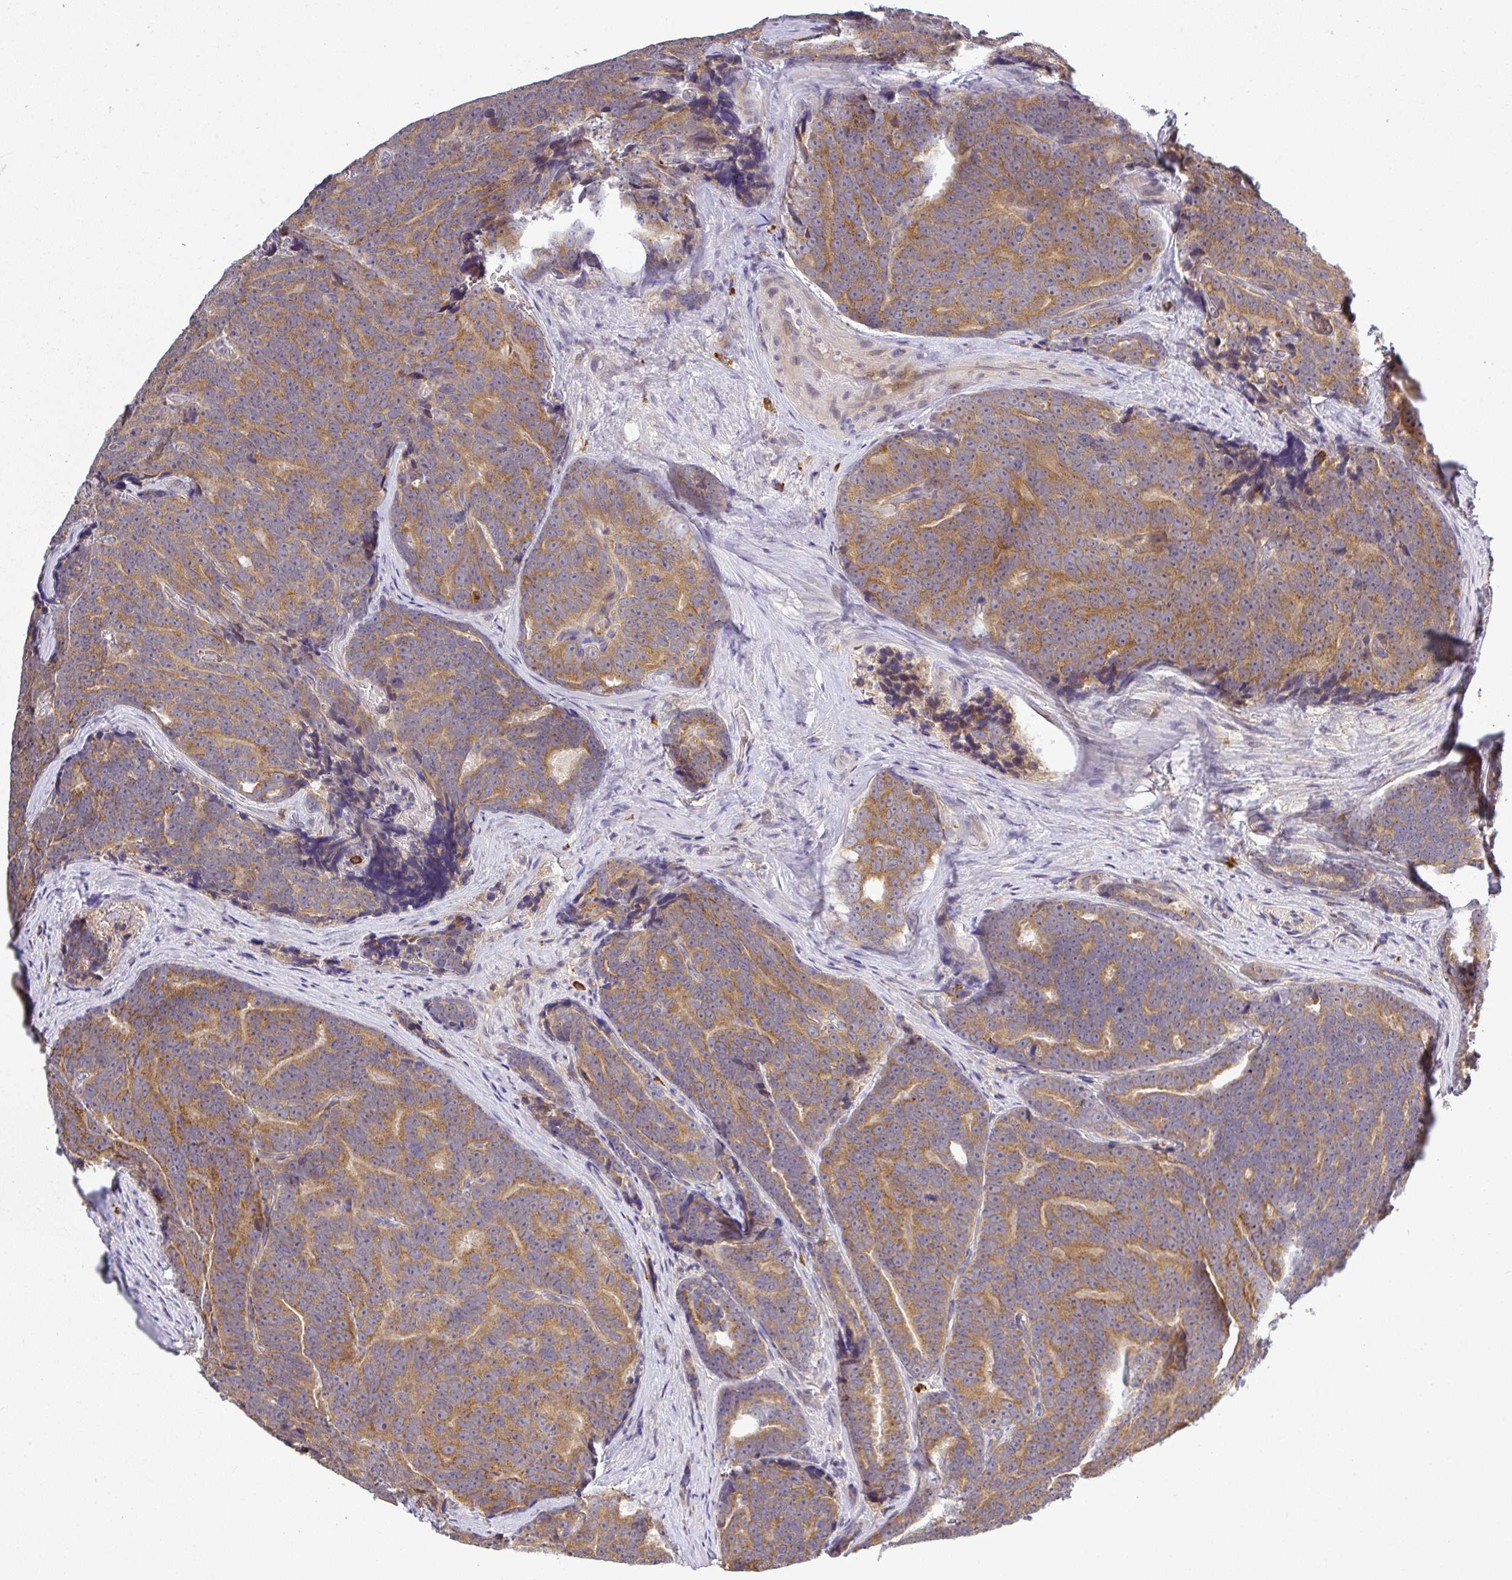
{"staining": {"intensity": "moderate", "quantity": ">75%", "location": "cytoplasmic/membranous"}, "tissue": "prostate cancer", "cell_type": "Tumor cells", "image_type": "cancer", "snomed": [{"axis": "morphology", "description": "Adenocarcinoma, Low grade"}, {"axis": "topography", "description": "Prostate"}], "caption": "Prostate adenocarcinoma (low-grade) stained for a protein reveals moderate cytoplasmic/membranous positivity in tumor cells.", "gene": "FAM153A", "patient": {"sex": "male", "age": 62}}